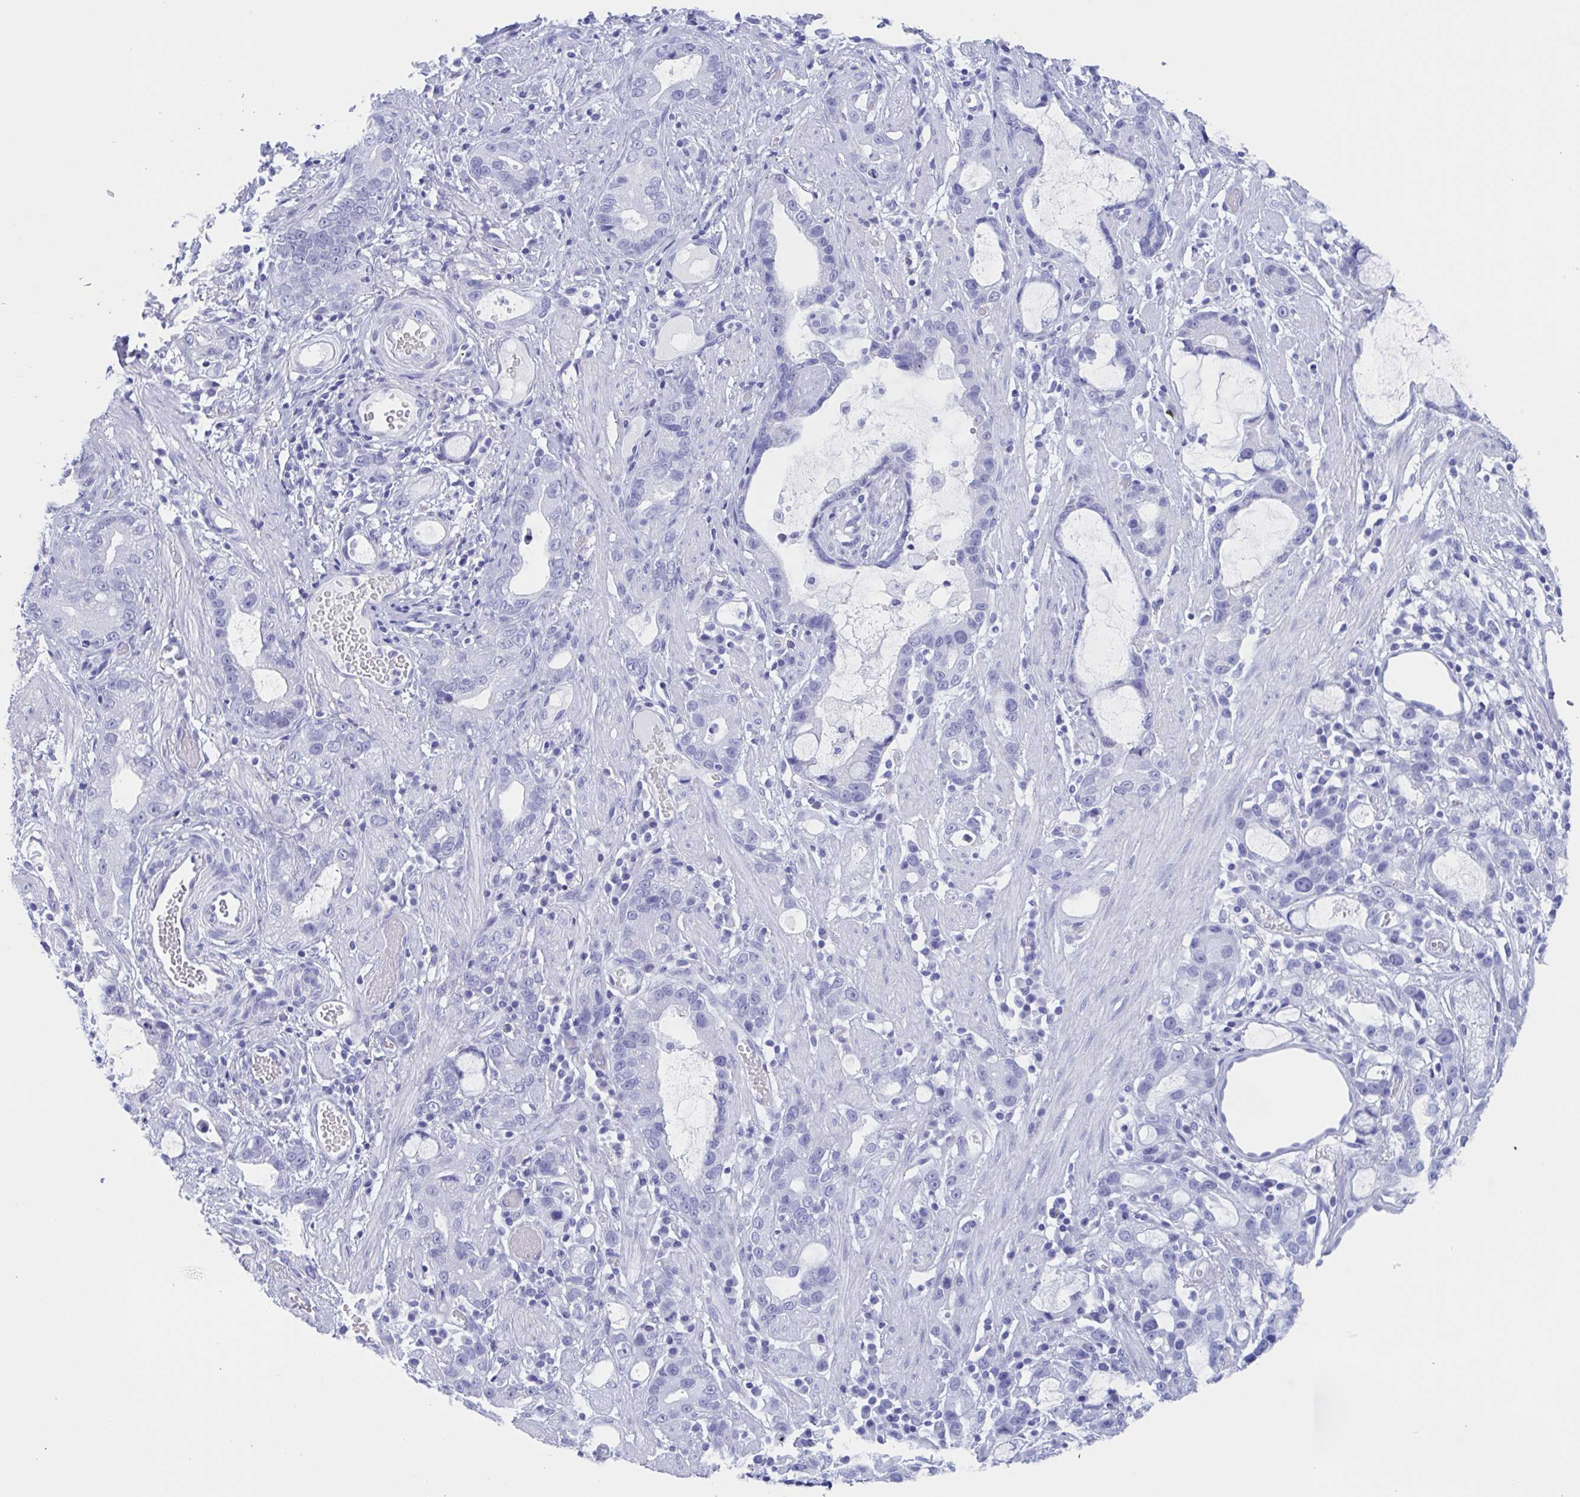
{"staining": {"intensity": "negative", "quantity": "none", "location": "none"}, "tissue": "stomach cancer", "cell_type": "Tumor cells", "image_type": "cancer", "snomed": [{"axis": "morphology", "description": "Adenocarcinoma, NOS"}, {"axis": "topography", "description": "Stomach"}], "caption": "There is no significant expression in tumor cells of stomach cancer (adenocarcinoma).", "gene": "ZNF850", "patient": {"sex": "male", "age": 55}}